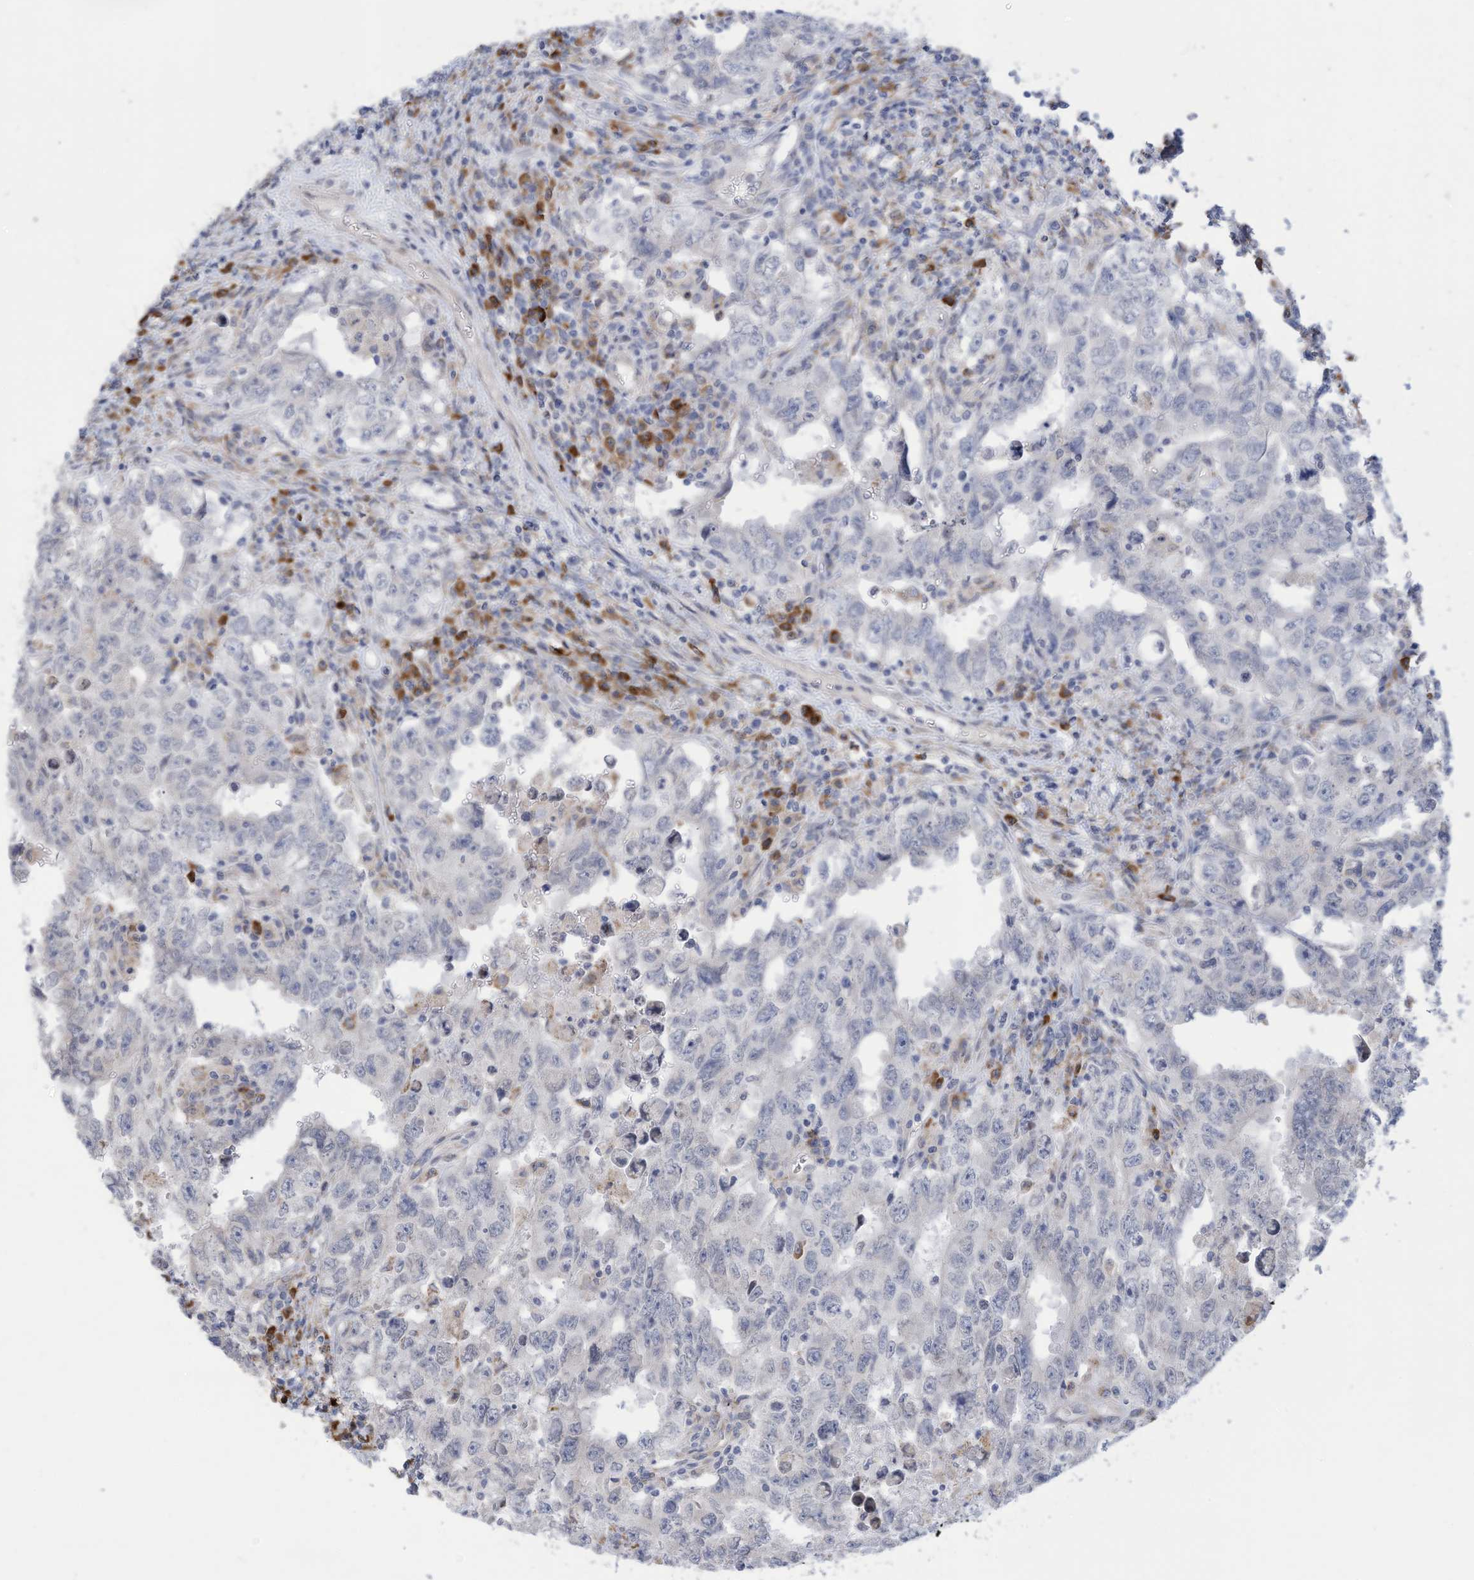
{"staining": {"intensity": "negative", "quantity": "none", "location": "none"}, "tissue": "testis cancer", "cell_type": "Tumor cells", "image_type": "cancer", "snomed": [{"axis": "morphology", "description": "Carcinoma, Embryonal, NOS"}, {"axis": "topography", "description": "Testis"}], "caption": "A histopathology image of human embryonal carcinoma (testis) is negative for staining in tumor cells.", "gene": "ZNF292", "patient": {"sex": "male", "age": 26}}